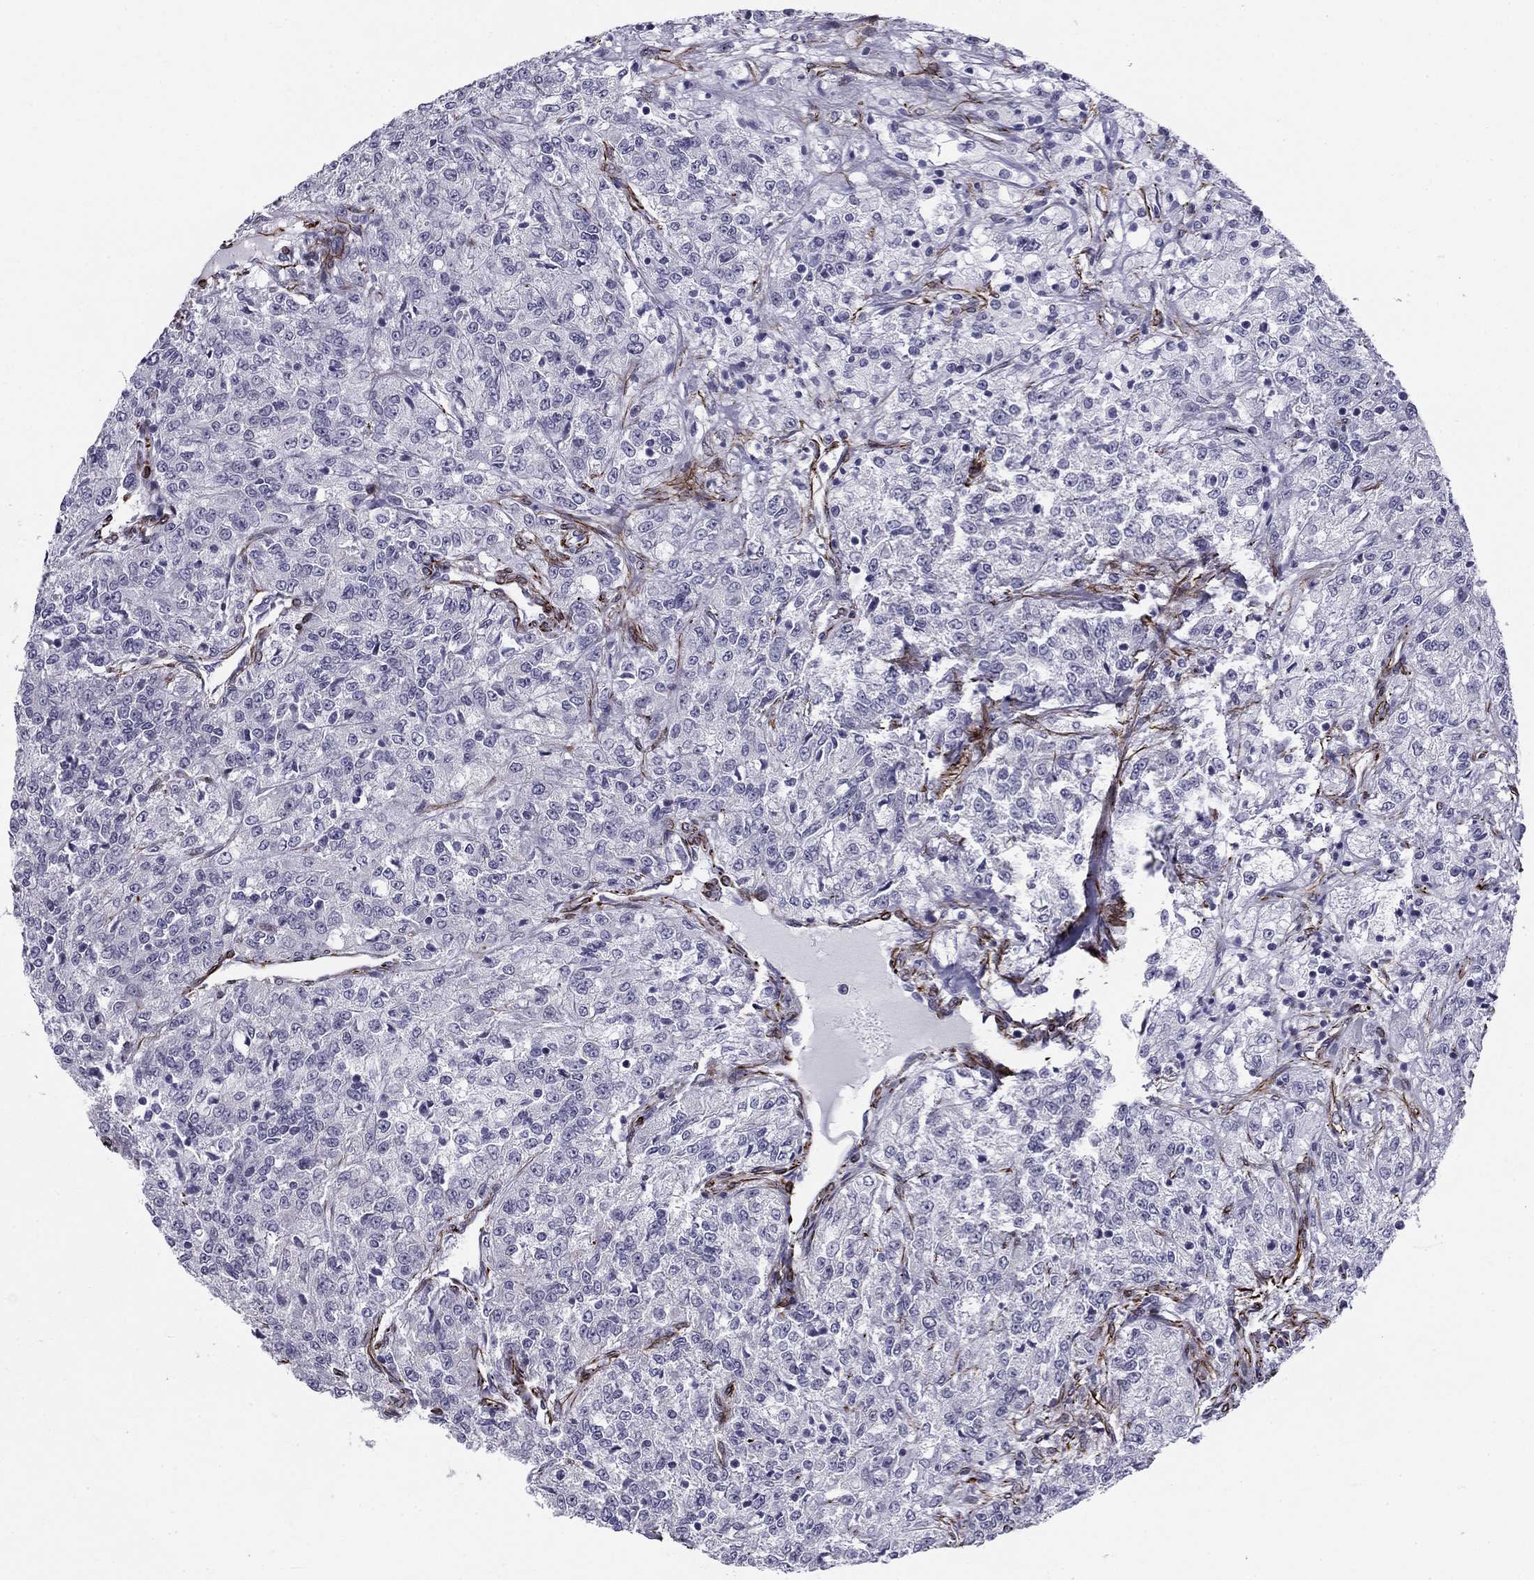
{"staining": {"intensity": "negative", "quantity": "none", "location": "none"}, "tissue": "renal cancer", "cell_type": "Tumor cells", "image_type": "cancer", "snomed": [{"axis": "morphology", "description": "Adenocarcinoma, NOS"}, {"axis": "topography", "description": "Kidney"}], "caption": "The histopathology image demonstrates no staining of tumor cells in renal adenocarcinoma.", "gene": "ANKS4B", "patient": {"sex": "female", "age": 63}}